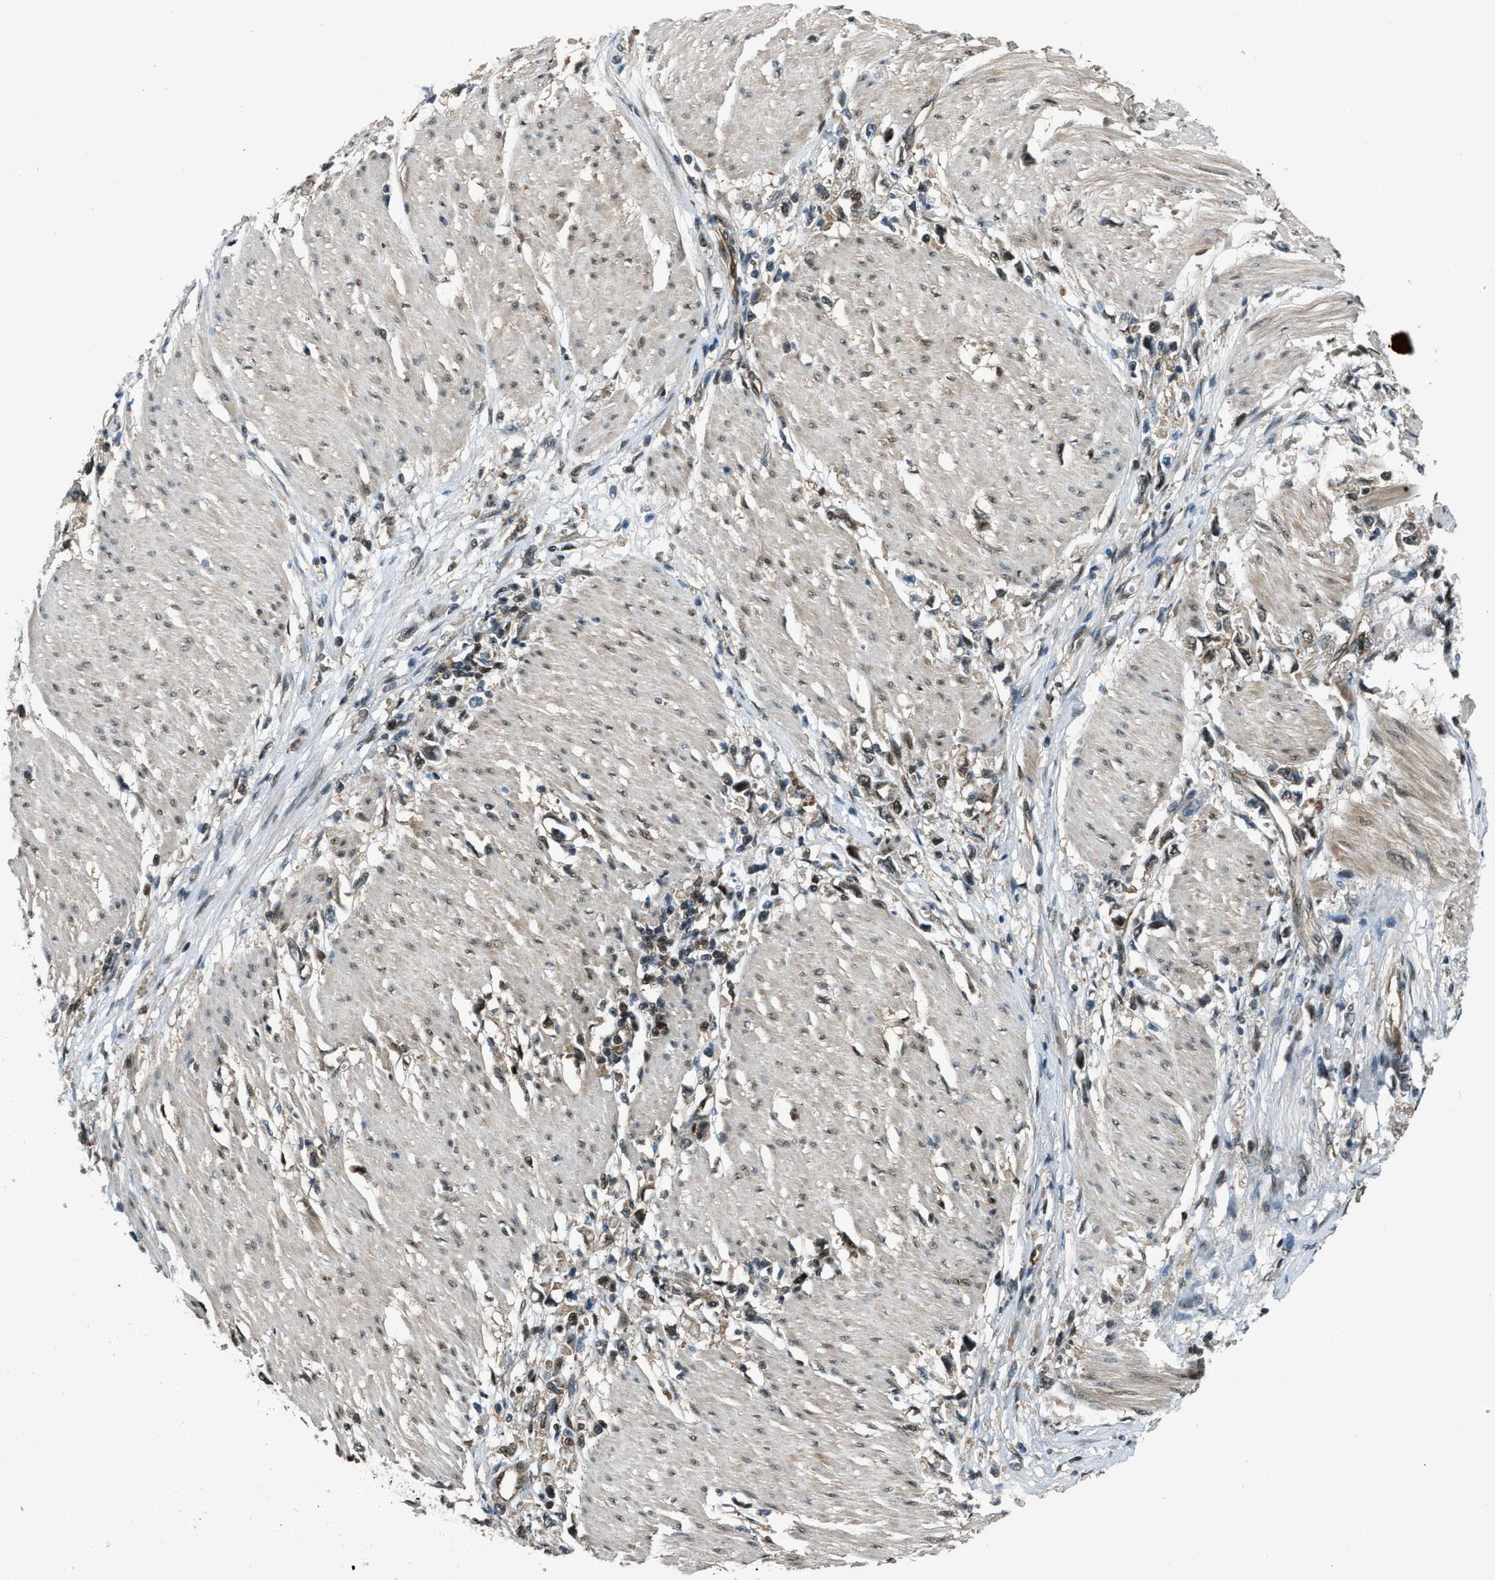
{"staining": {"intensity": "moderate", "quantity": "25%-75%", "location": "cytoplasmic/membranous,nuclear"}, "tissue": "stomach cancer", "cell_type": "Tumor cells", "image_type": "cancer", "snomed": [{"axis": "morphology", "description": "Adenocarcinoma, NOS"}, {"axis": "topography", "description": "Stomach"}], "caption": "Protein analysis of adenocarcinoma (stomach) tissue exhibits moderate cytoplasmic/membranous and nuclear staining in about 25%-75% of tumor cells.", "gene": "NUDCD3", "patient": {"sex": "female", "age": 59}}